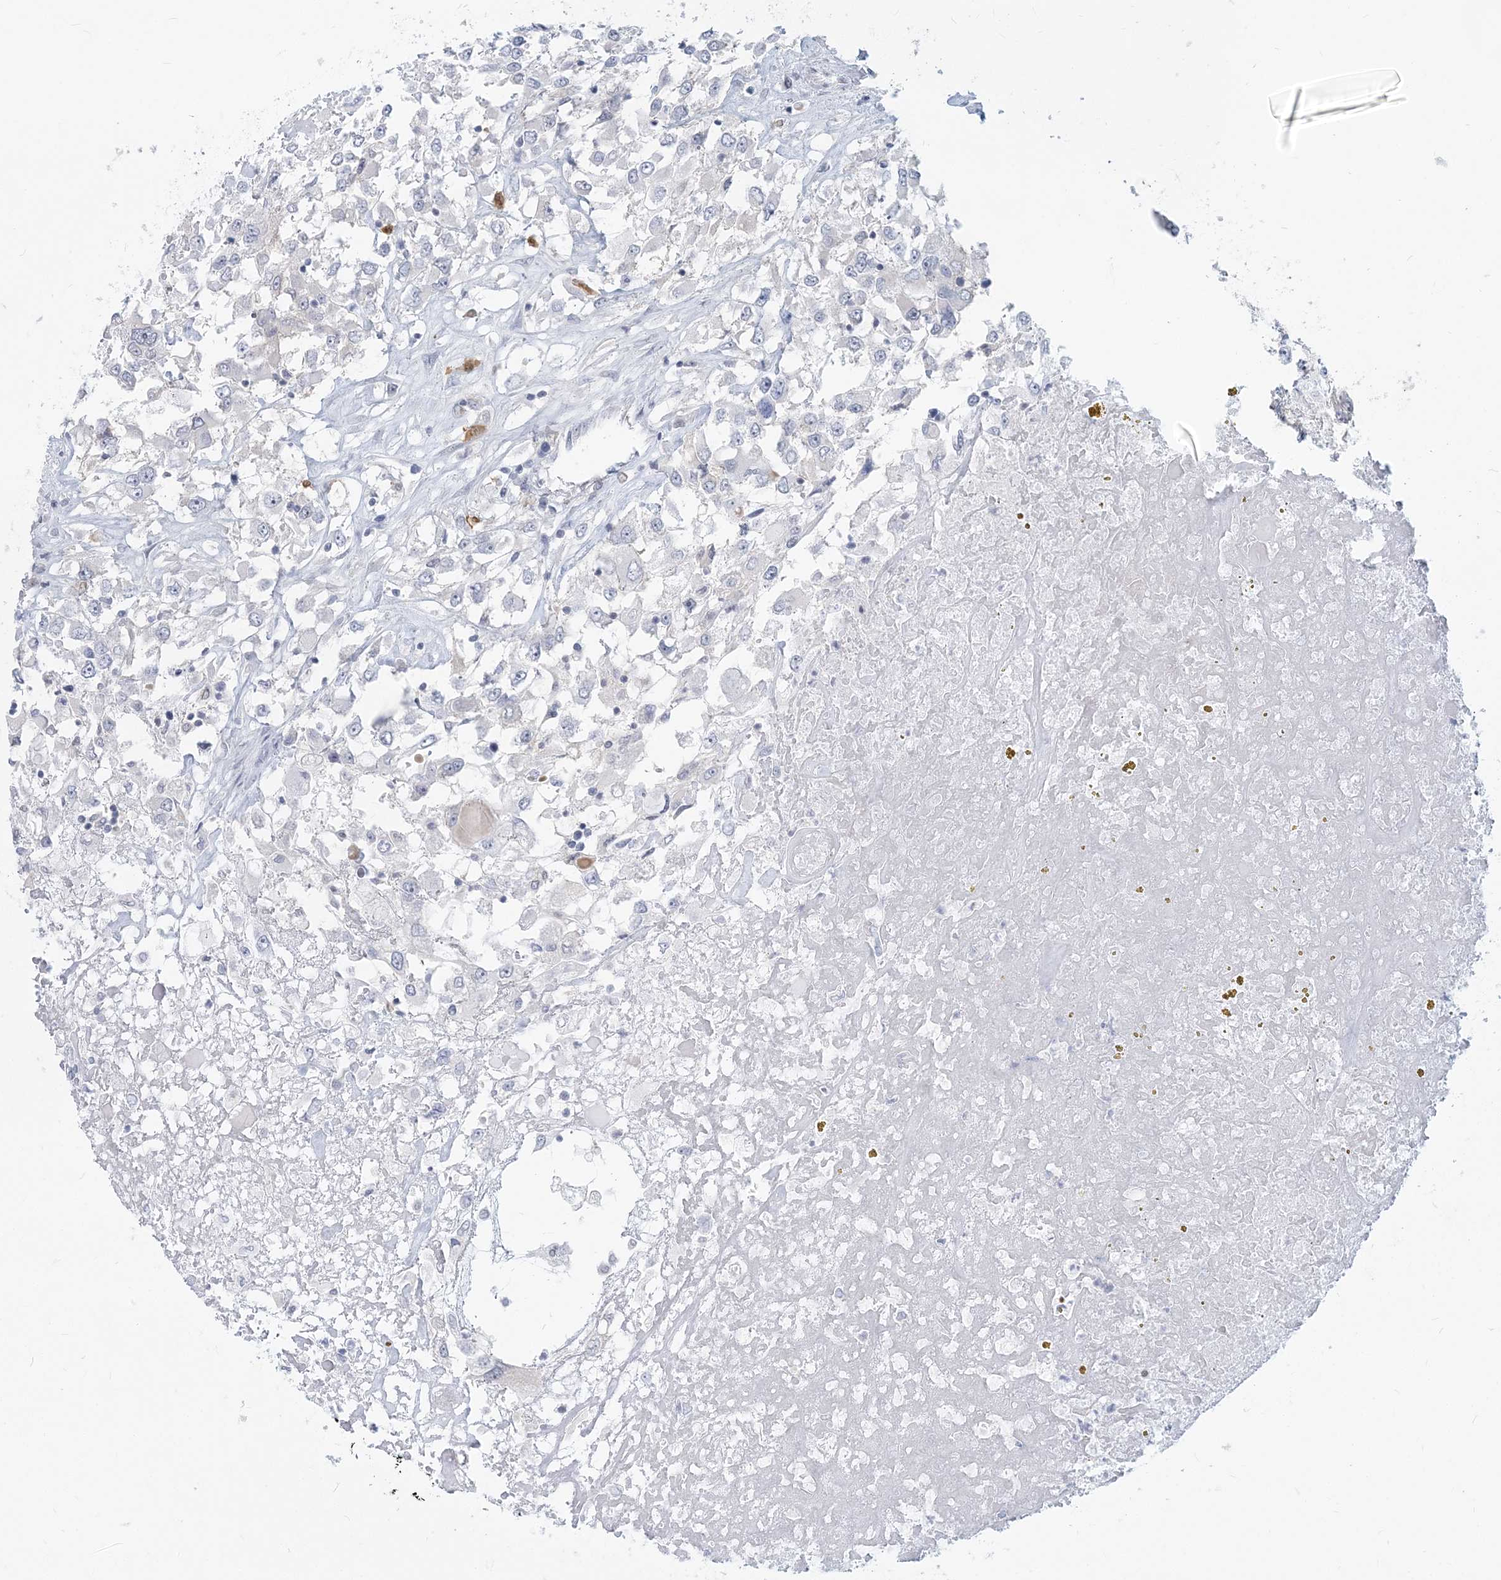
{"staining": {"intensity": "negative", "quantity": "none", "location": "none"}, "tissue": "renal cancer", "cell_type": "Tumor cells", "image_type": "cancer", "snomed": [{"axis": "morphology", "description": "Adenocarcinoma, NOS"}, {"axis": "topography", "description": "Kidney"}], "caption": "DAB immunohistochemical staining of renal cancer (adenocarcinoma) displays no significant expression in tumor cells.", "gene": "GMPPA", "patient": {"sex": "female", "age": 52}}